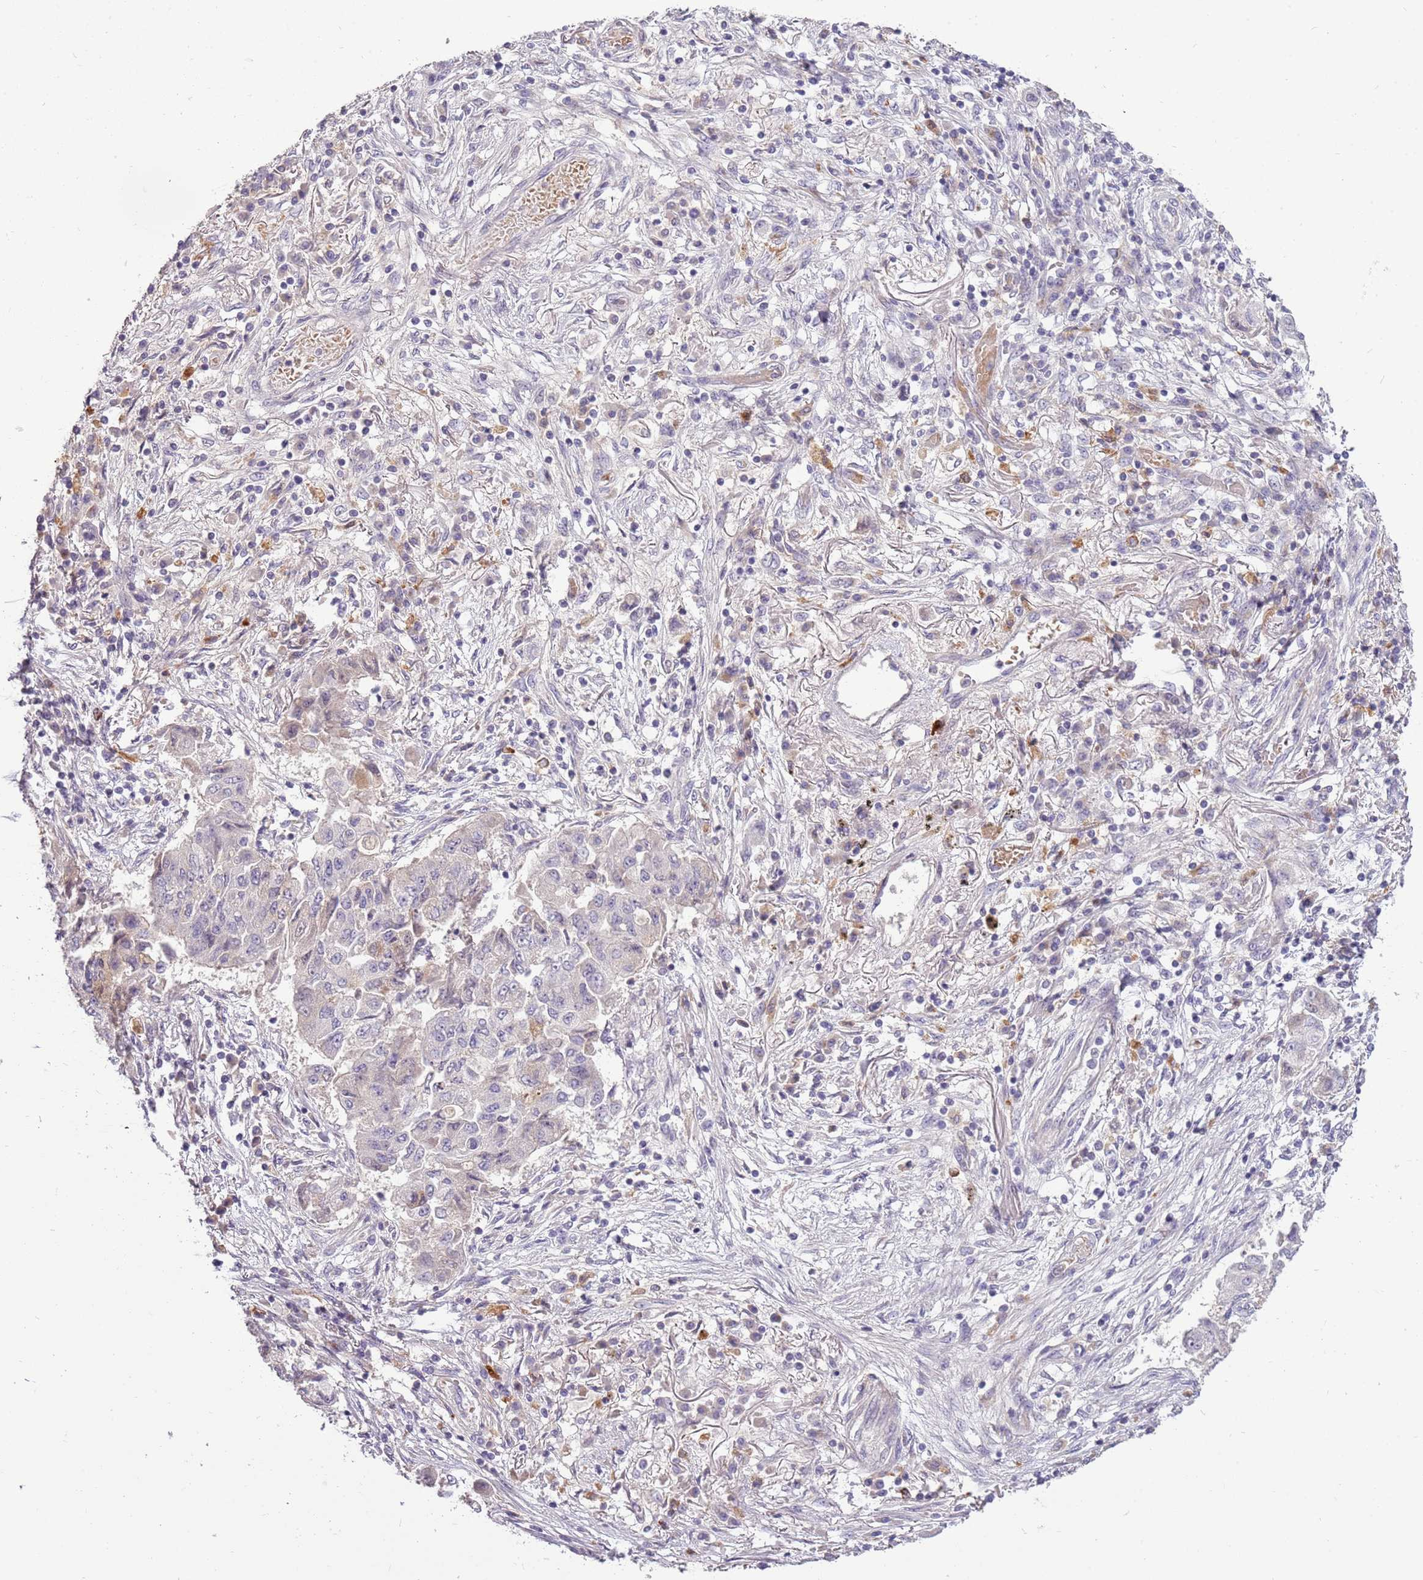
{"staining": {"intensity": "negative", "quantity": "none", "location": "none"}, "tissue": "lung cancer", "cell_type": "Tumor cells", "image_type": "cancer", "snomed": [{"axis": "morphology", "description": "Squamous cell carcinoma, NOS"}, {"axis": "topography", "description": "Lung"}], "caption": "IHC photomicrograph of human lung squamous cell carcinoma stained for a protein (brown), which shows no expression in tumor cells.", "gene": "SCAMP5", "patient": {"sex": "male", "age": 74}}